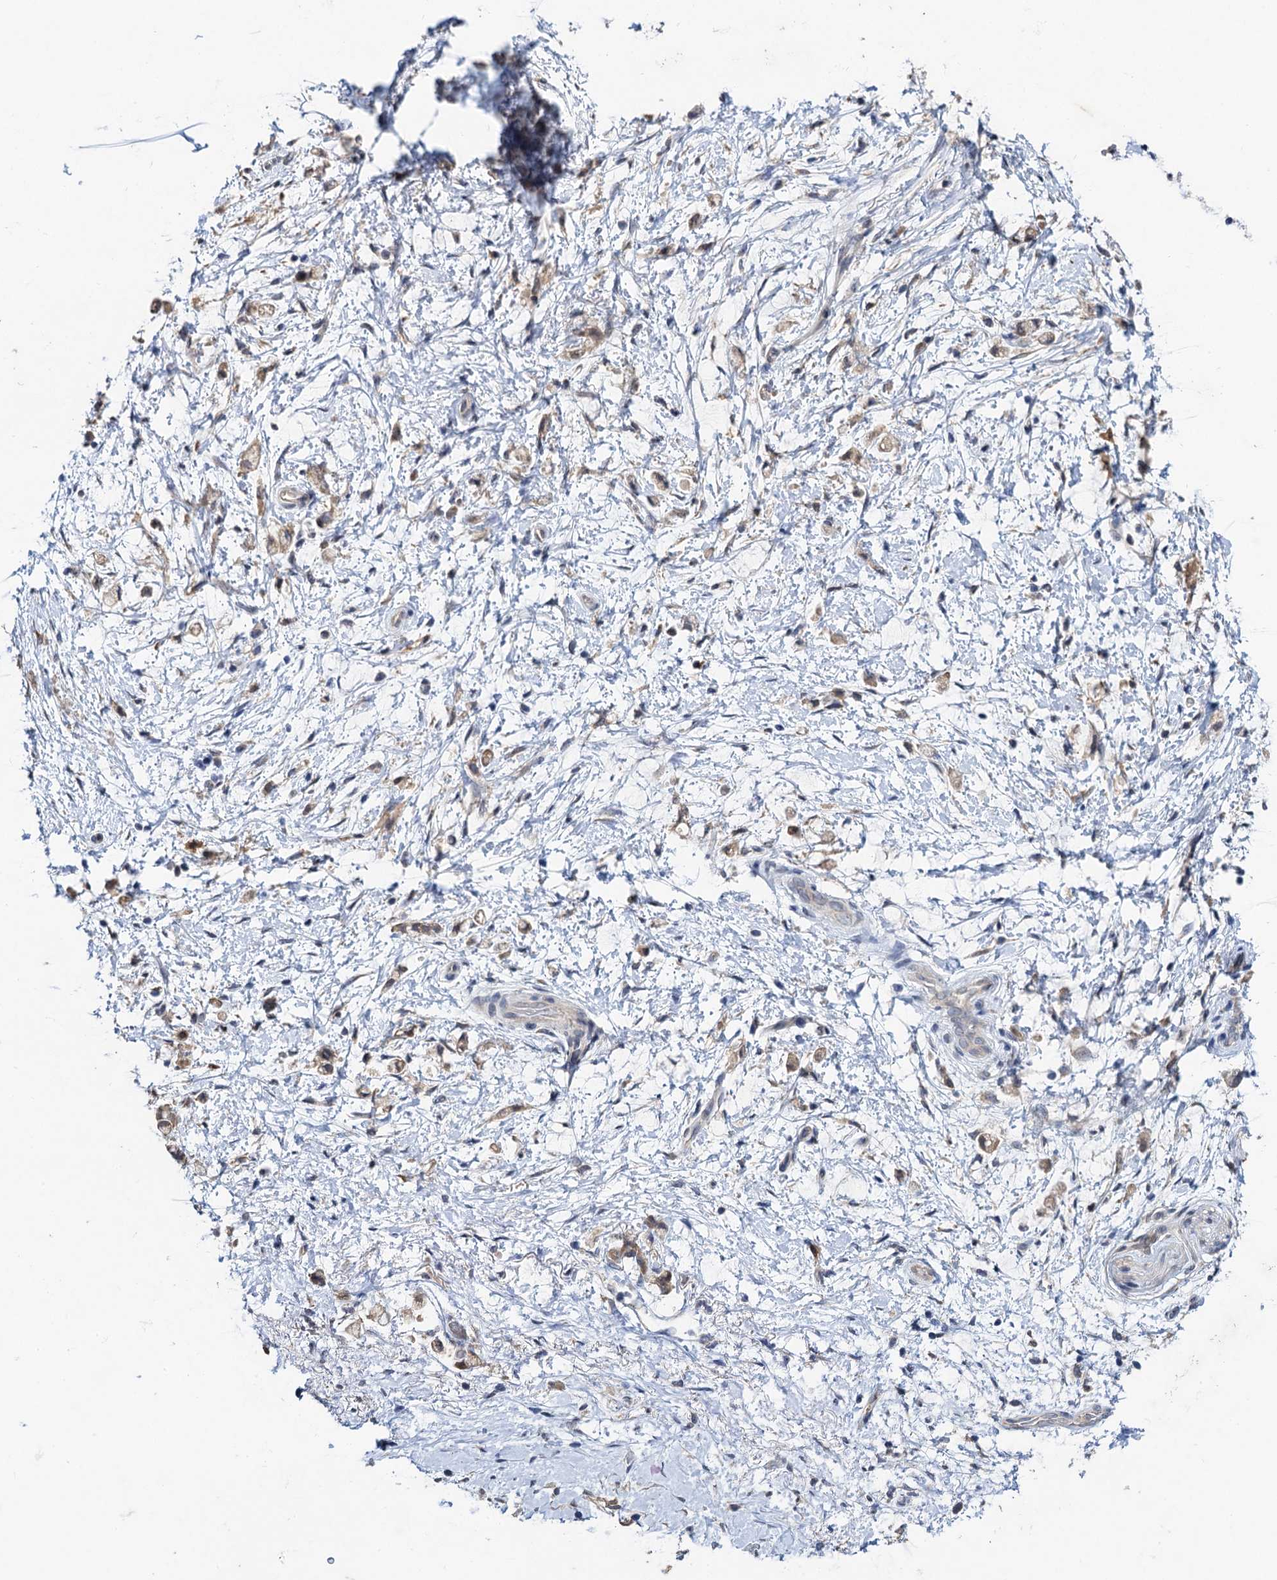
{"staining": {"intensity": "weak", "quantity": ">75%", "location": "cytoplasmic/membranous"}, "tissue": "stomach cancer", "cell_type": "Tumor cells", "image_type": "cancer", "snomed": [{"axis": "morphology", "description": "Adenocarcinoma, NOS"}, {"axis": "topography", "description": "Stomach"}], "caption": "A brown stain shows weak cytoplasmic/membranous expression of a protein in human adenocarcinoma (stomach) tumor cells.", "gene": "TMEM39B", "patient": {"sex": "female", "age": 60}}